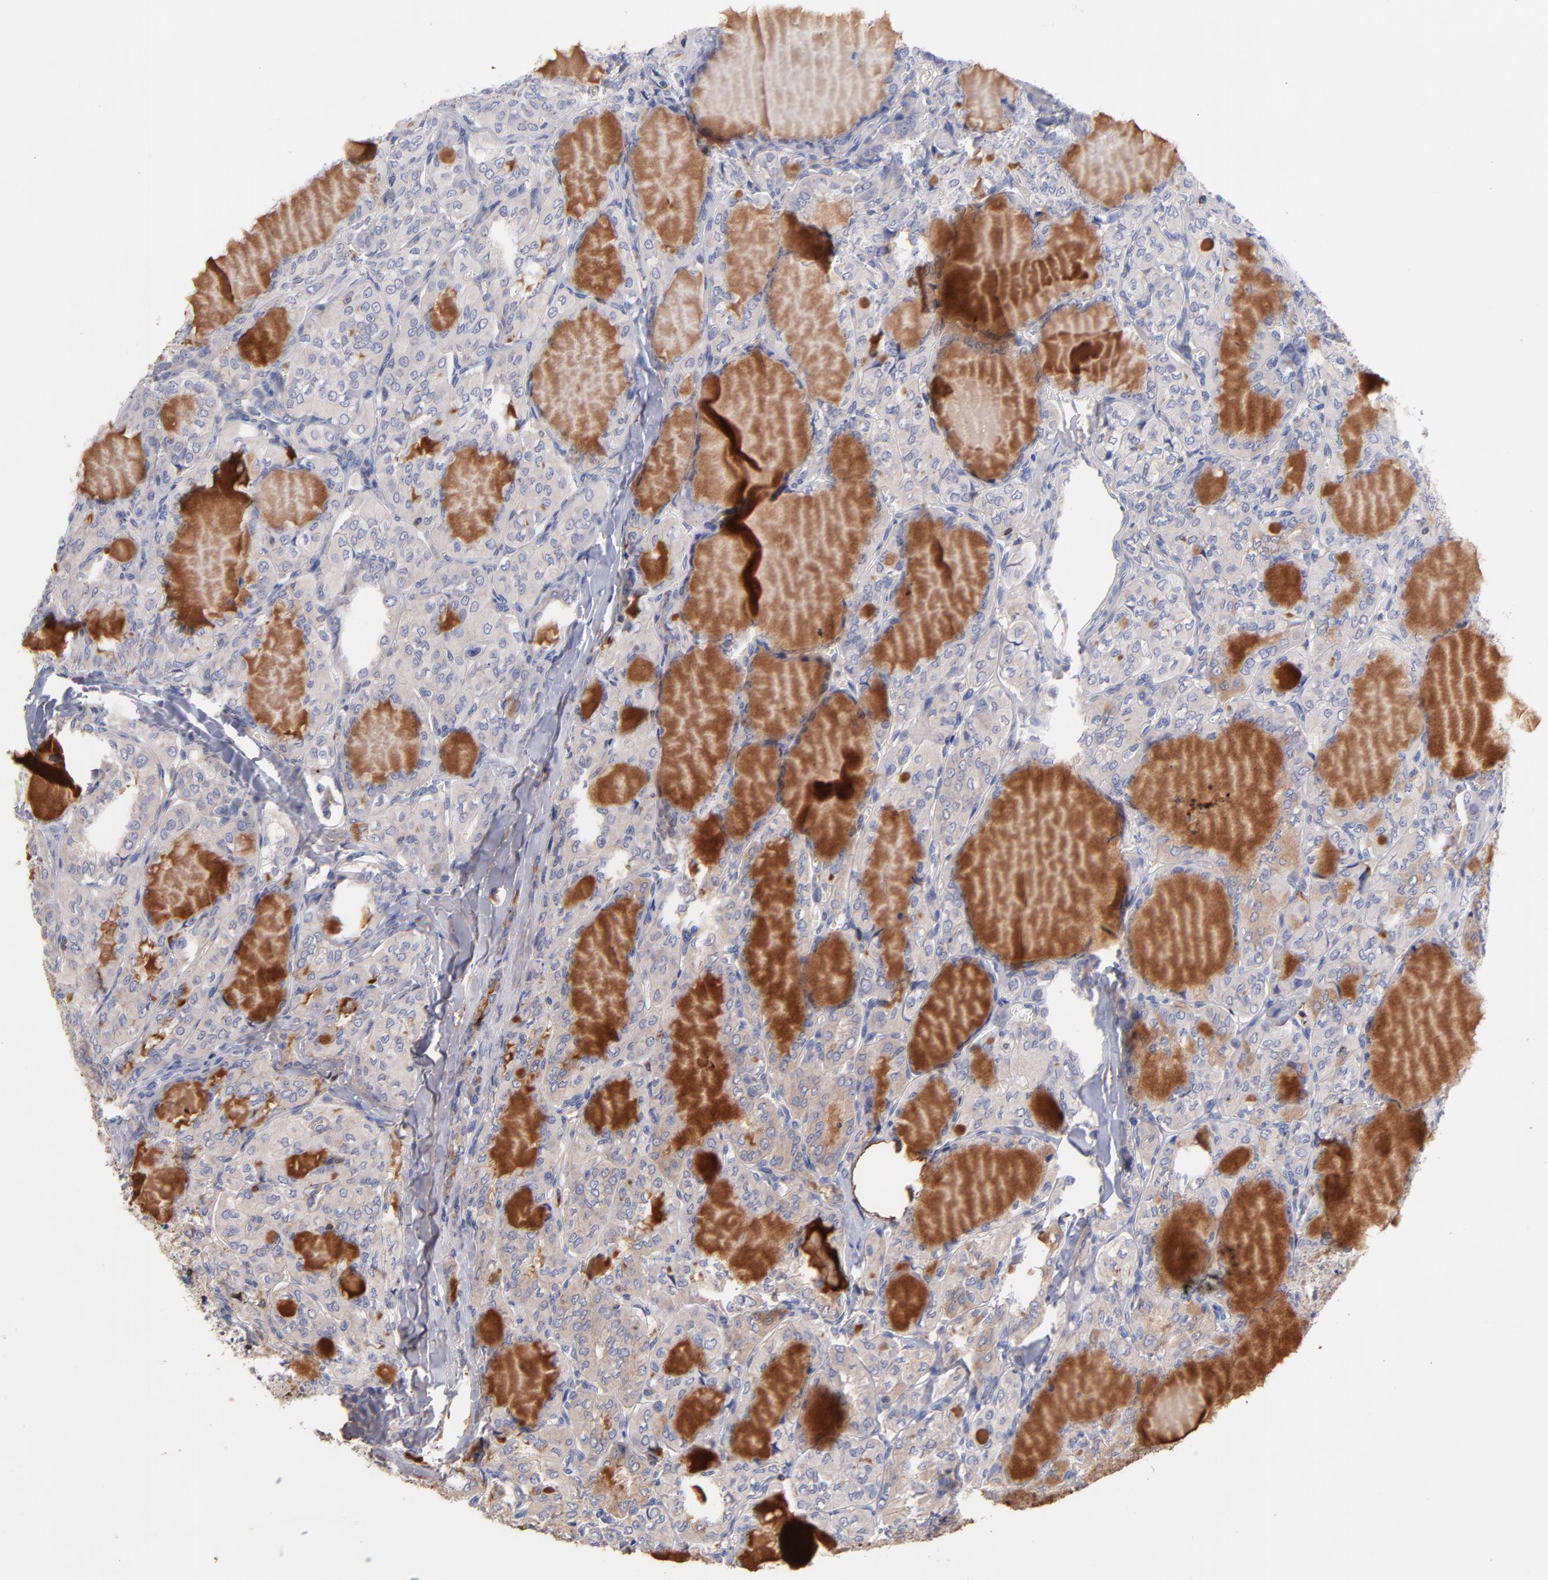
{"staining": {"intensity": "weak", "quantity": "25%-75%", "location": "cytoplasmic/membranous"}, "tissue": "thyroid cancer", "cell_type": "Tumor cells", "image_type": "cancer", "snomed": [{"axis": "morphology", "description": "Papillary adenocarcinoma, NOS"}, {"axis": "topography", "description": "Thyroid gland"}], "caption": "Protein staining of thyroid papillary adenocarcinoma tissue reveals weak cytoplasmic/membranous positivity in about 25%-75% of tumor cells.", "gene": "KREMEN2", "patient": {"sex": "male", "age": 20}}